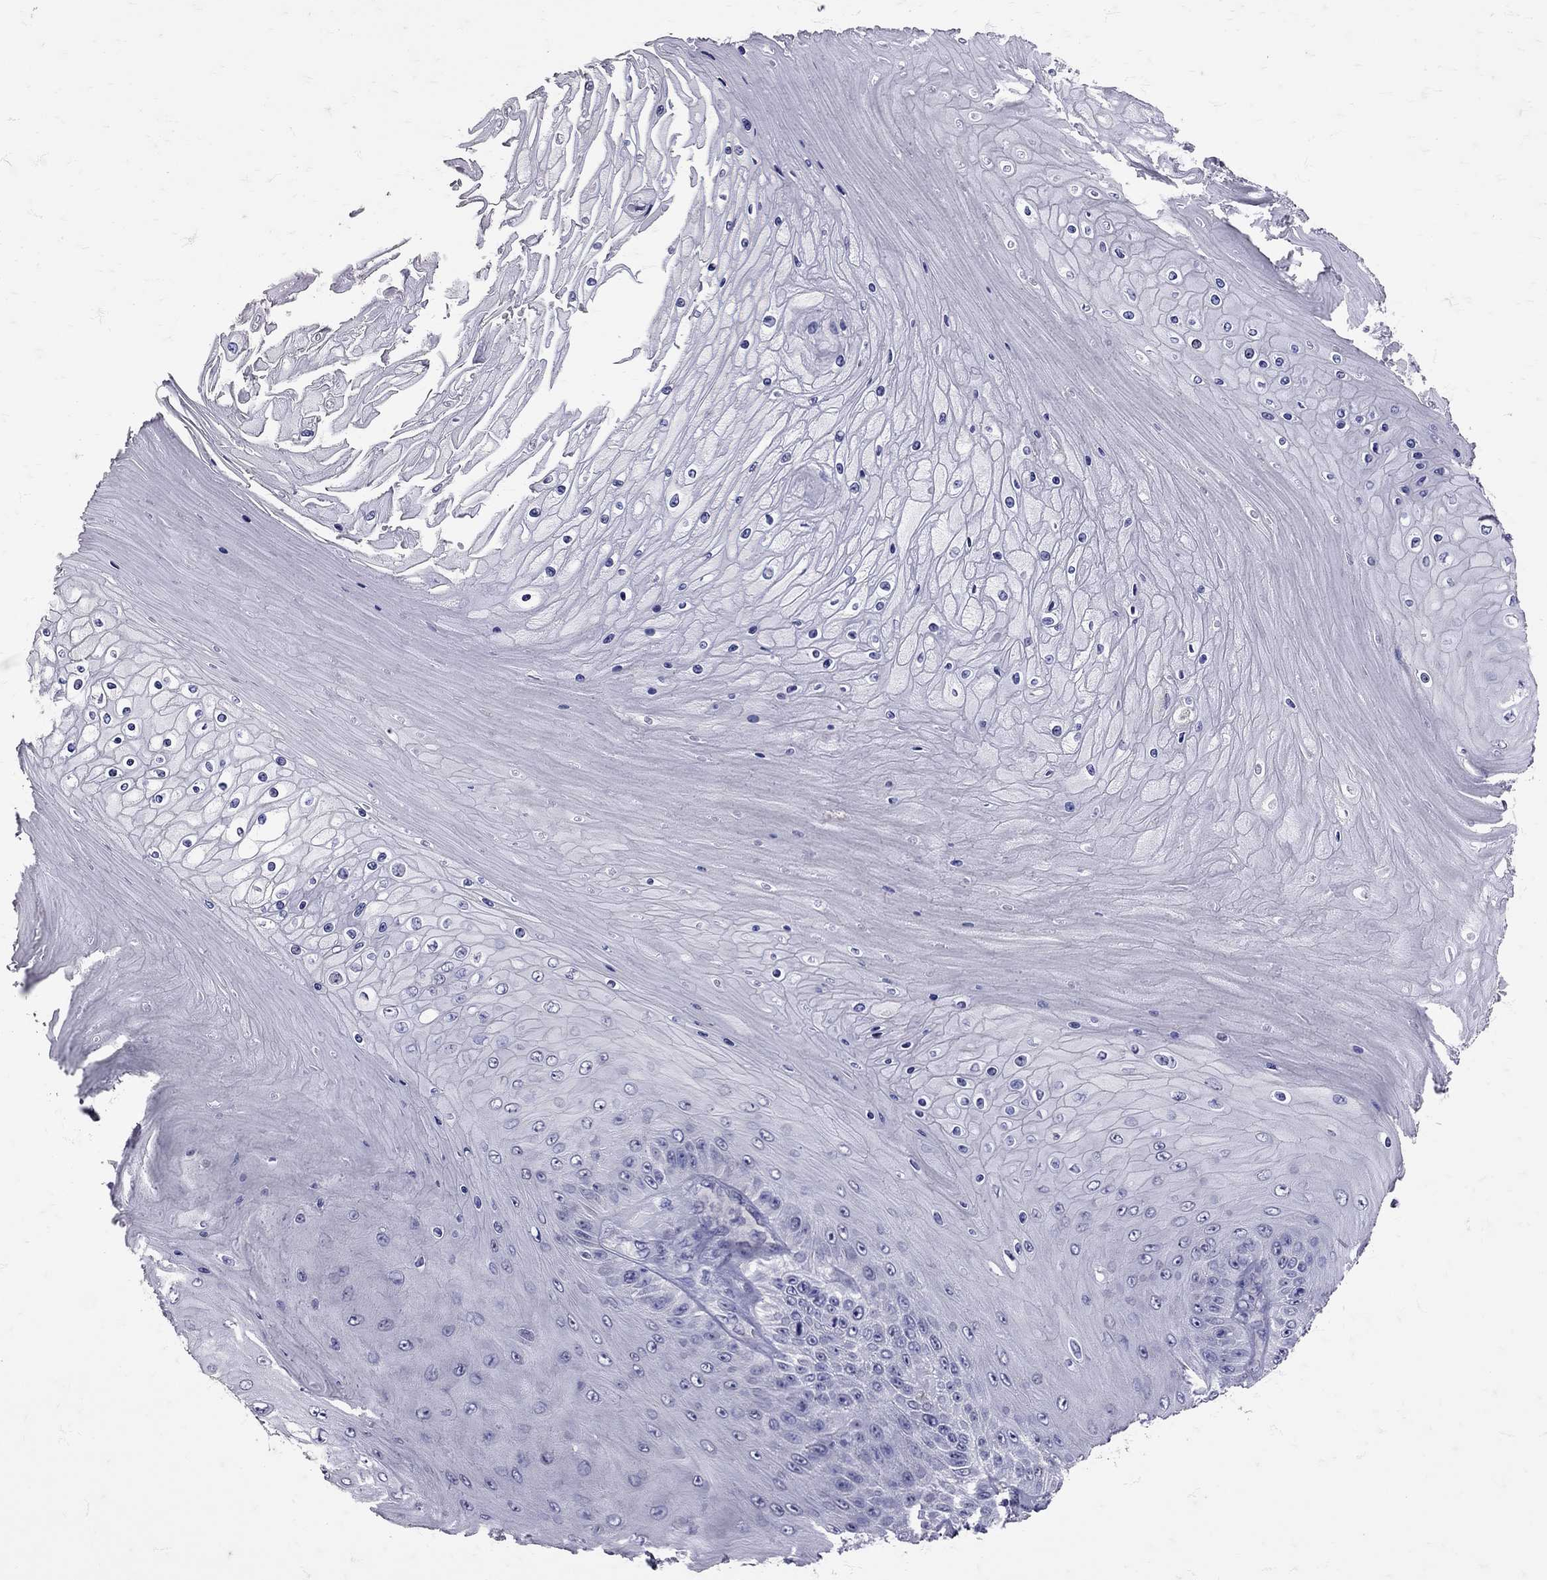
{"staining": {"intensity": "negative", "quantity": "none", "location": "none"}, "tissue": "skin cancer", "cell_type": "Tumor cells", "image_type": "cancer", "snomed": [{"axis": "morphology", "description": "Squamous cell carcinoma, NOS"}, {"axis": "topography", "description": "Skin"}], "caption": "DAB immunohistochemical staining of human skin cancer reveals no significant positivity in tumor cells.", "gene": "SST", "patient": {"sex": "male", "age": 62}}